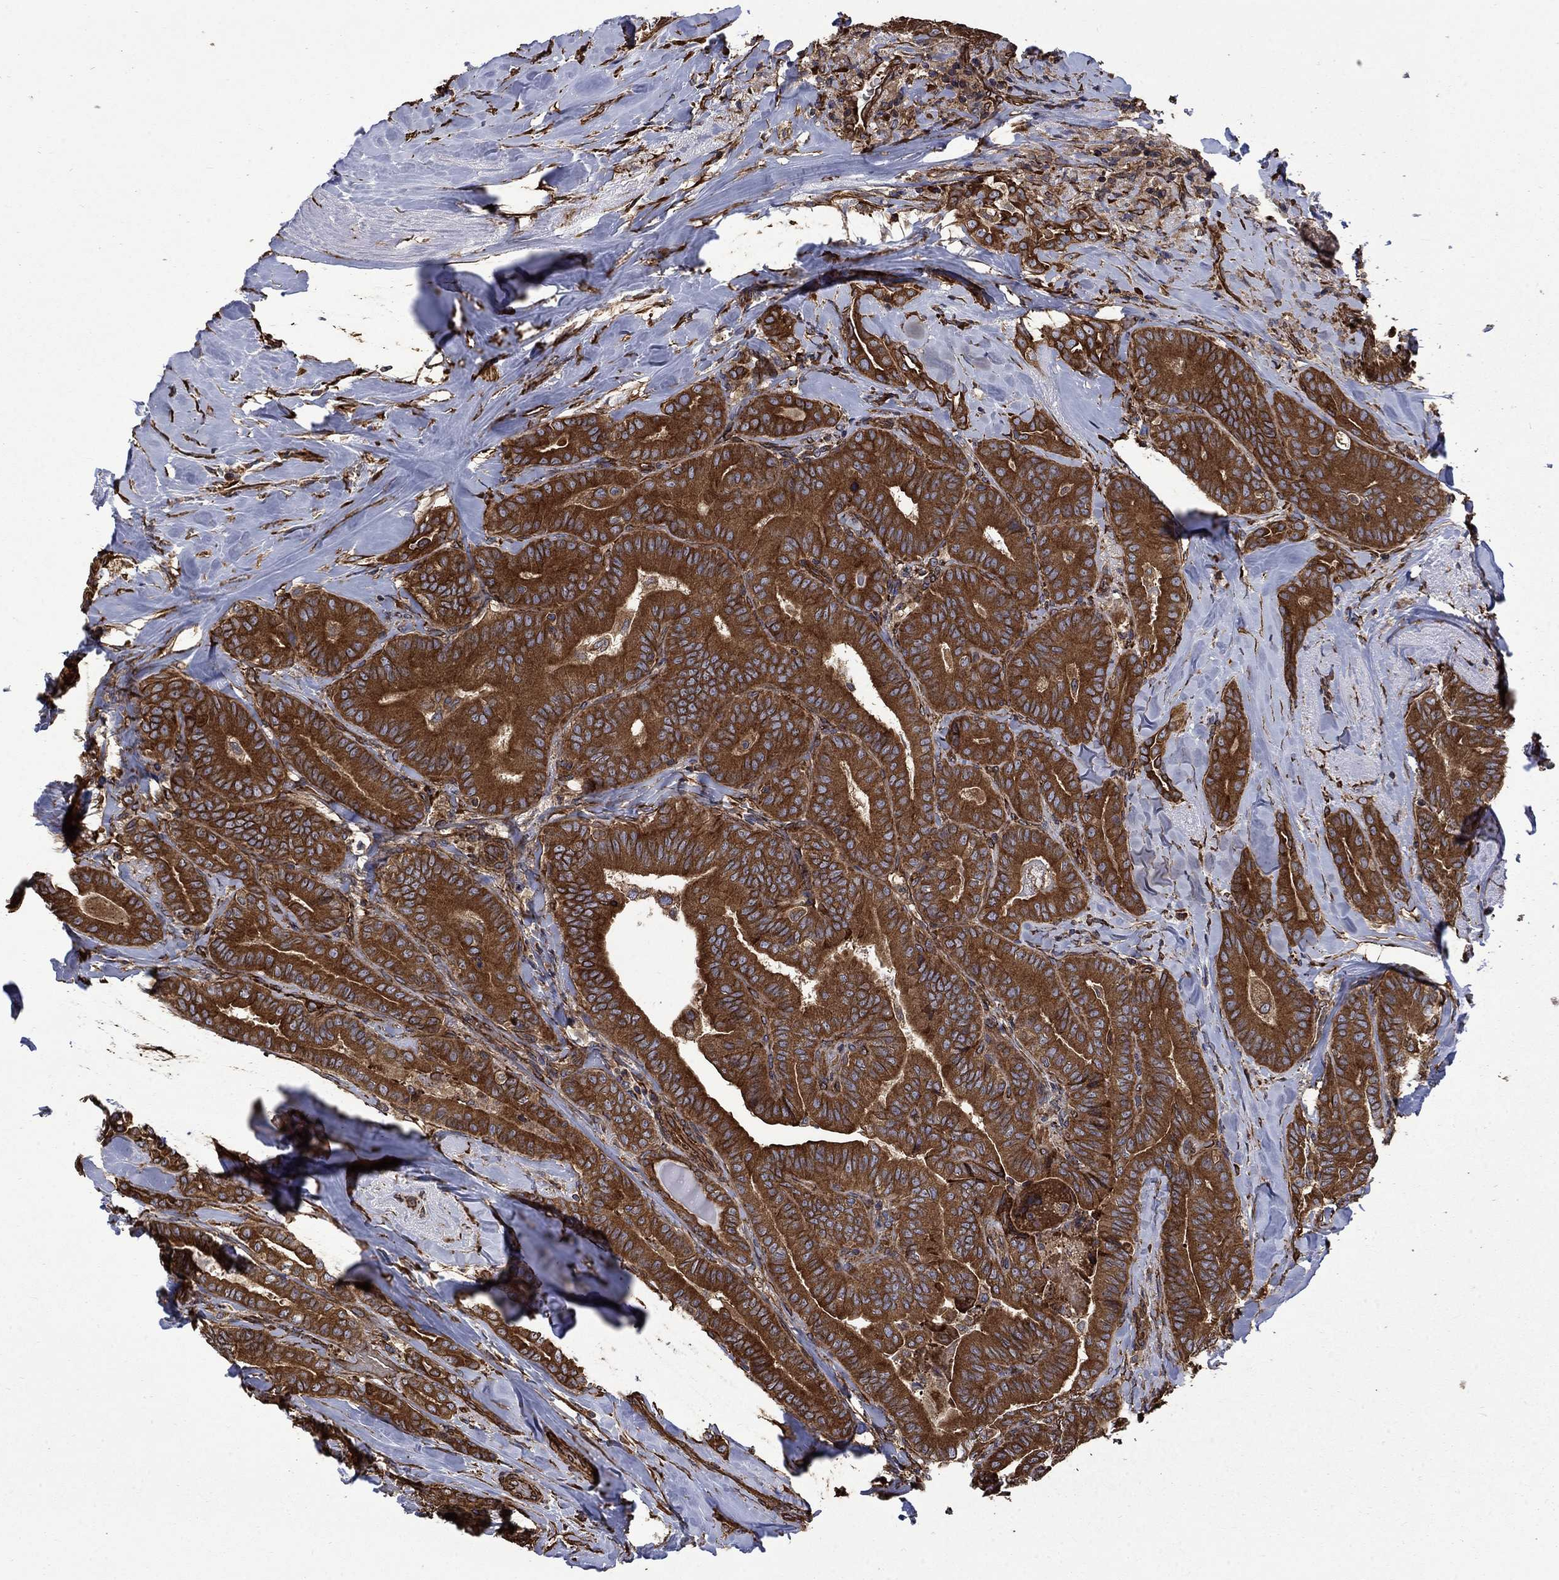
{"staining": {"intensity": "strong", "quantity": ">75%", "location": "cytoplasmic/membranous"}, "tissue": "thyroid cancer", "cell_type": "Tumor cells", "image_type": "cancer", "snomed": [{"axis": "morphology", "description": "Papillary adenocarcinoma, NOS"}, {"axis": "topography", "description": "Thyroid gland"}], "caption": "Thyroid cancer tissue displays strong cytoplasmic/membranous staining in approximately >75% of tumor cells, visualized by immunohistochemistry.", "gene": "CUTC", "patient": {"sex": "male", "age": 61}}